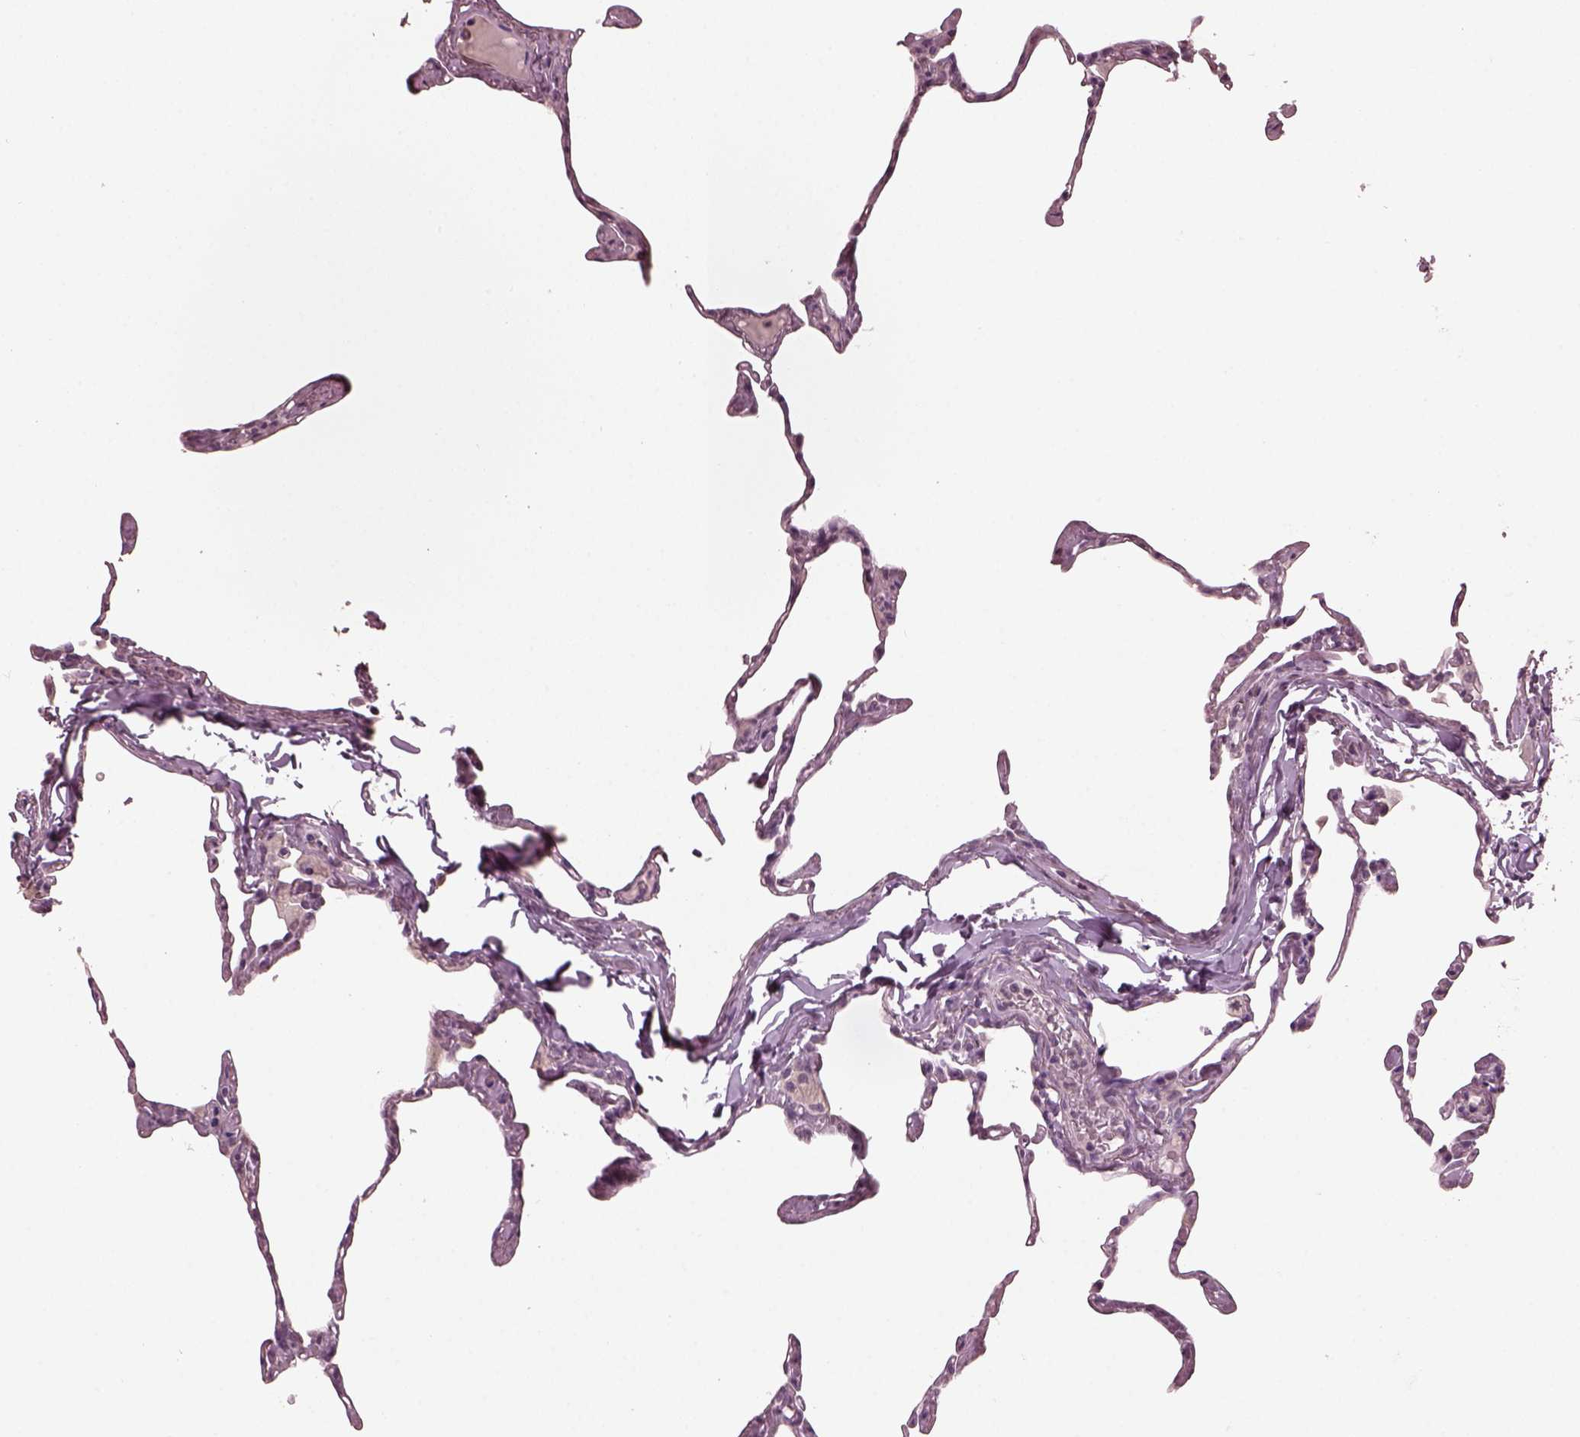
{"staining": {"intensity": "negative", "quantity": "none", "location": "none"}, "tissue": "lung", "cell_type": "Alveolar cells", "image_type": "normal", "snomed": [{"axis": "morphology", "description": "Normal tissue, NOS"}, {"axis": "topography", "description": "Lung"}], "caption": "Alveolar cells show no significant protein positivity in unremarkable lung.", "gene": "RGS7", "patient": {"sex": "male", "age": 65}}